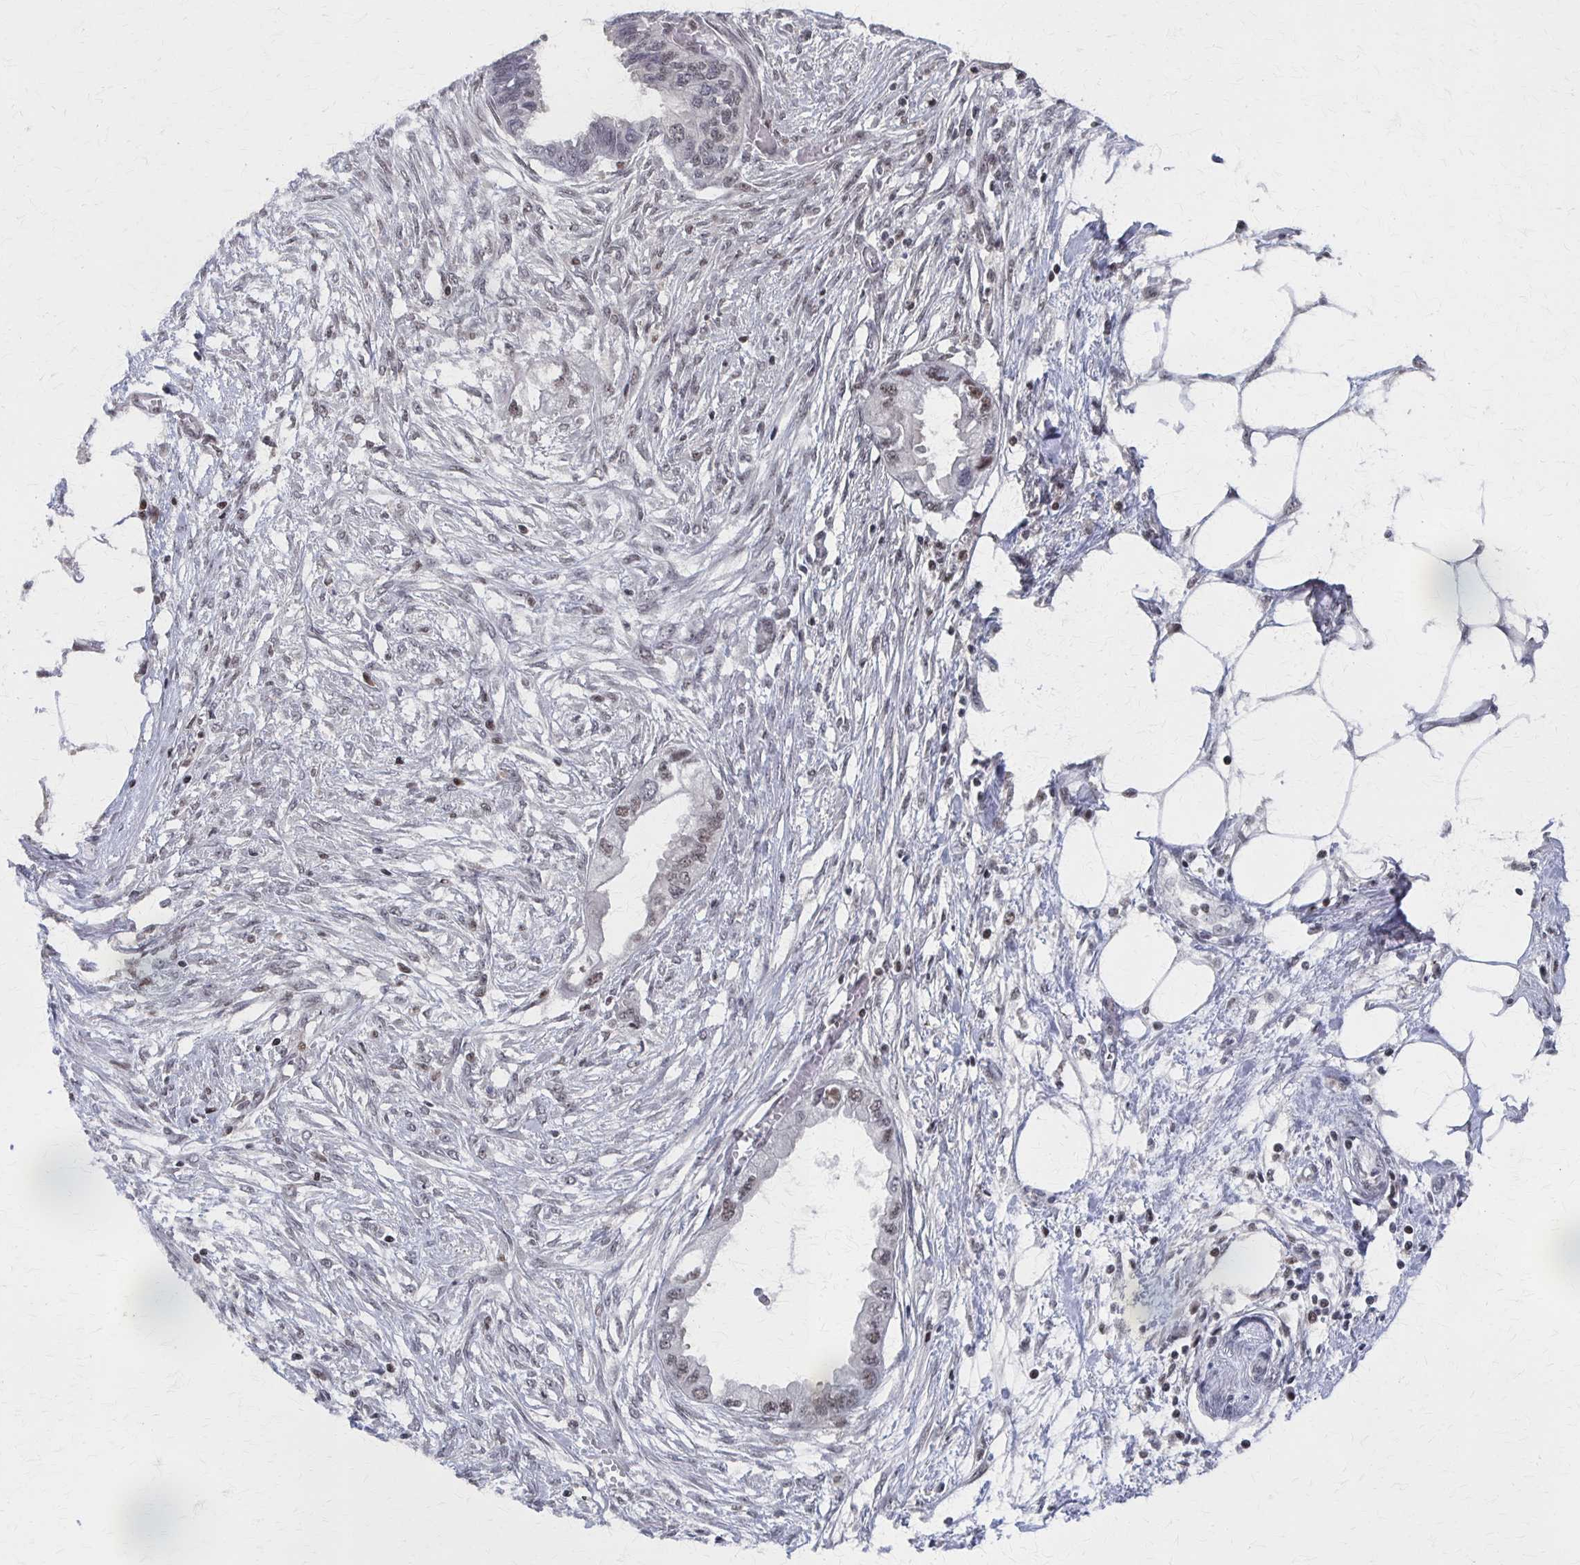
{"staining": {"intensity": "weak", "quantity": "<25%", "location": "nuclear"}, "tissue": "endometrial cancer", "cell_type": "Tumor cells", "image_type": "cancer", "snomed": [{"axis": "morphology", "description": "Adenocarcinoma, NOS"}, {"axis": "morphology", "description": "Adenocarcinoma, metastatic, NOS"}, {"axis": "topography", "description": "Adipose tissue"}, {"axis": "topography", "description": "Endometrium"}], "caption": "Tumor cells show no significant protein positivity in endometrial cancer (adenocarcinoma).", "gene": "GTF2B", "patient": {"sex": "female", "age": 67}}